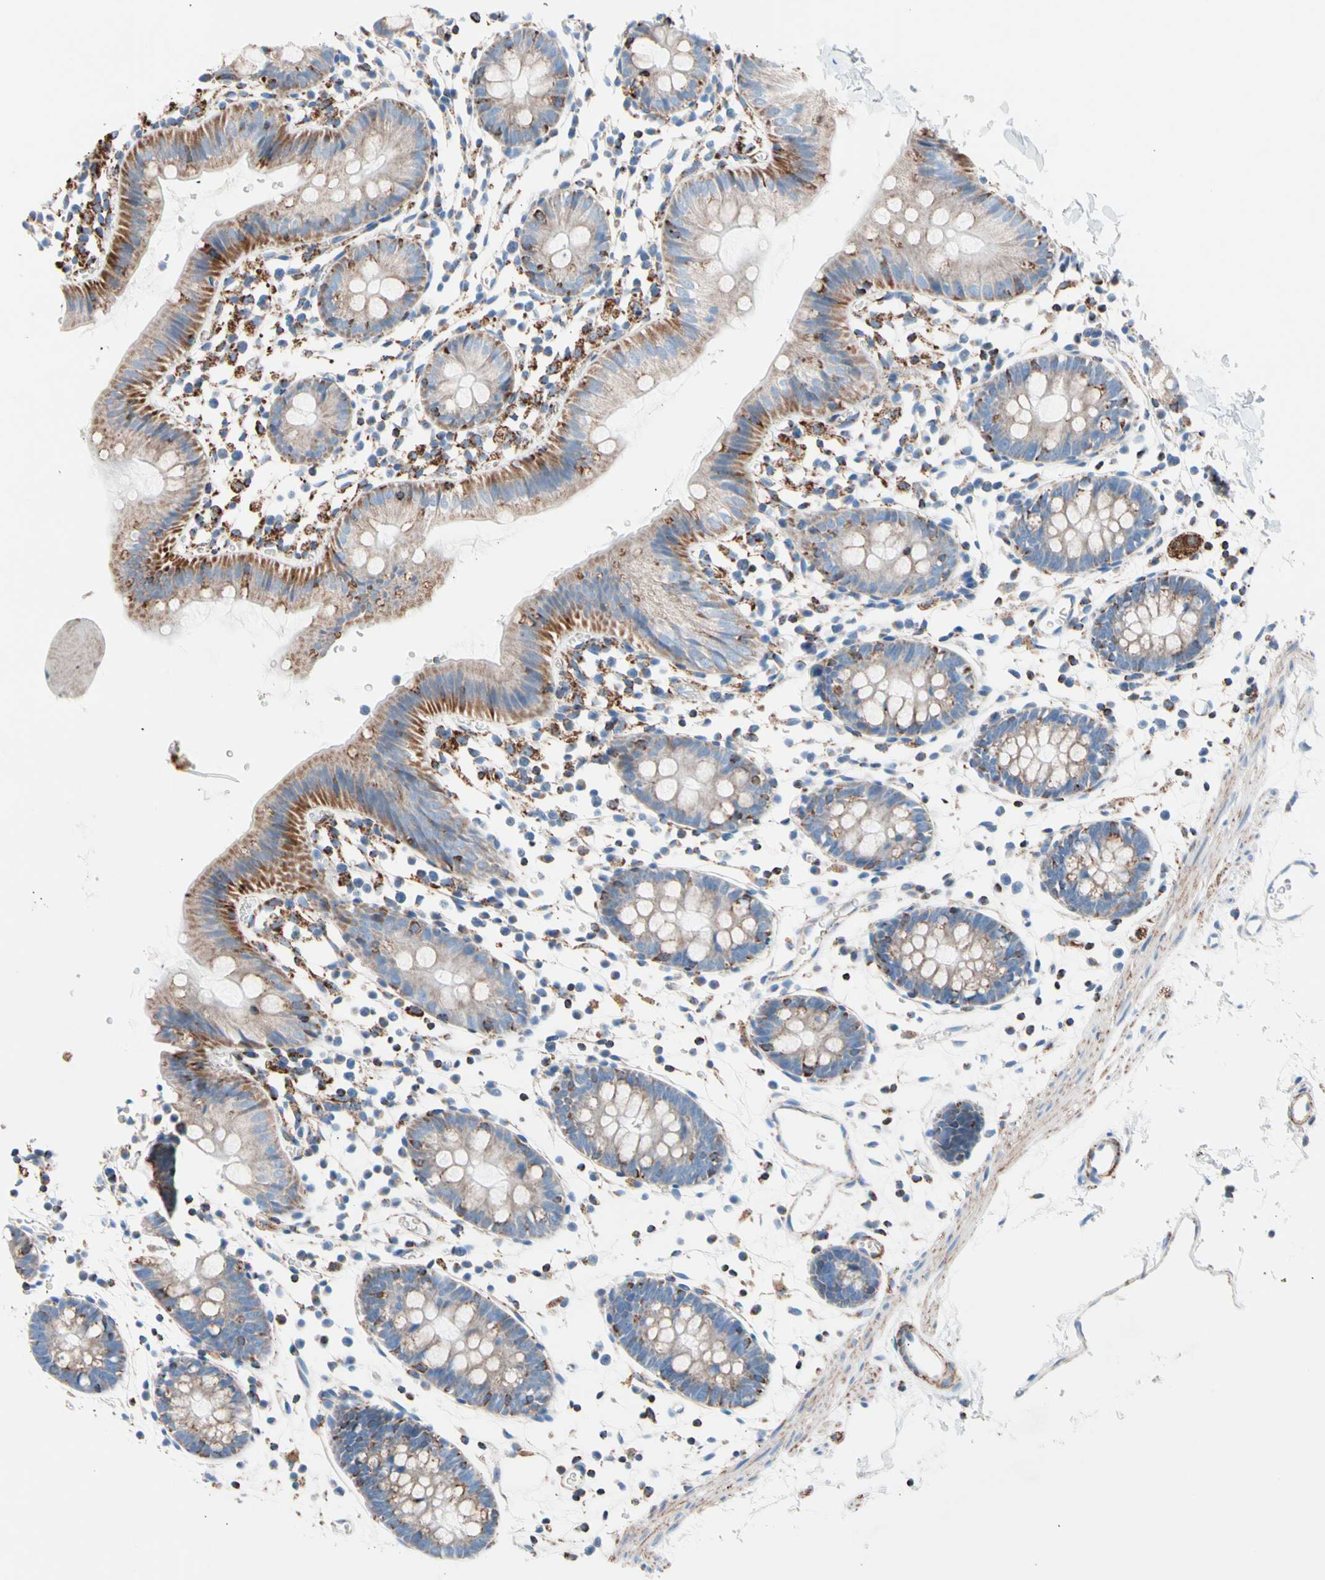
{"staining": {"intensity": "weak", "quantity": "25%-75%", "location": "cytoplasmic/membranous"}, "tissue": "colon", "cell_type": "Endothelial cells", "image_type": "normal", "snomed": [{"axis": "morphology", "description": "Normal tissue, NOS"}, {"axis": "topography", "description": "Colon"}], "caption": "IHC (DAB (3,3'-diaminobenzidine)) staining of normal human colon reveals weak cytoplasmic/membranous protein staining in approximately 25%-75% of endothelial cells.", "gene": "HK1", "patient": {"sex": "male", "age": 14}}